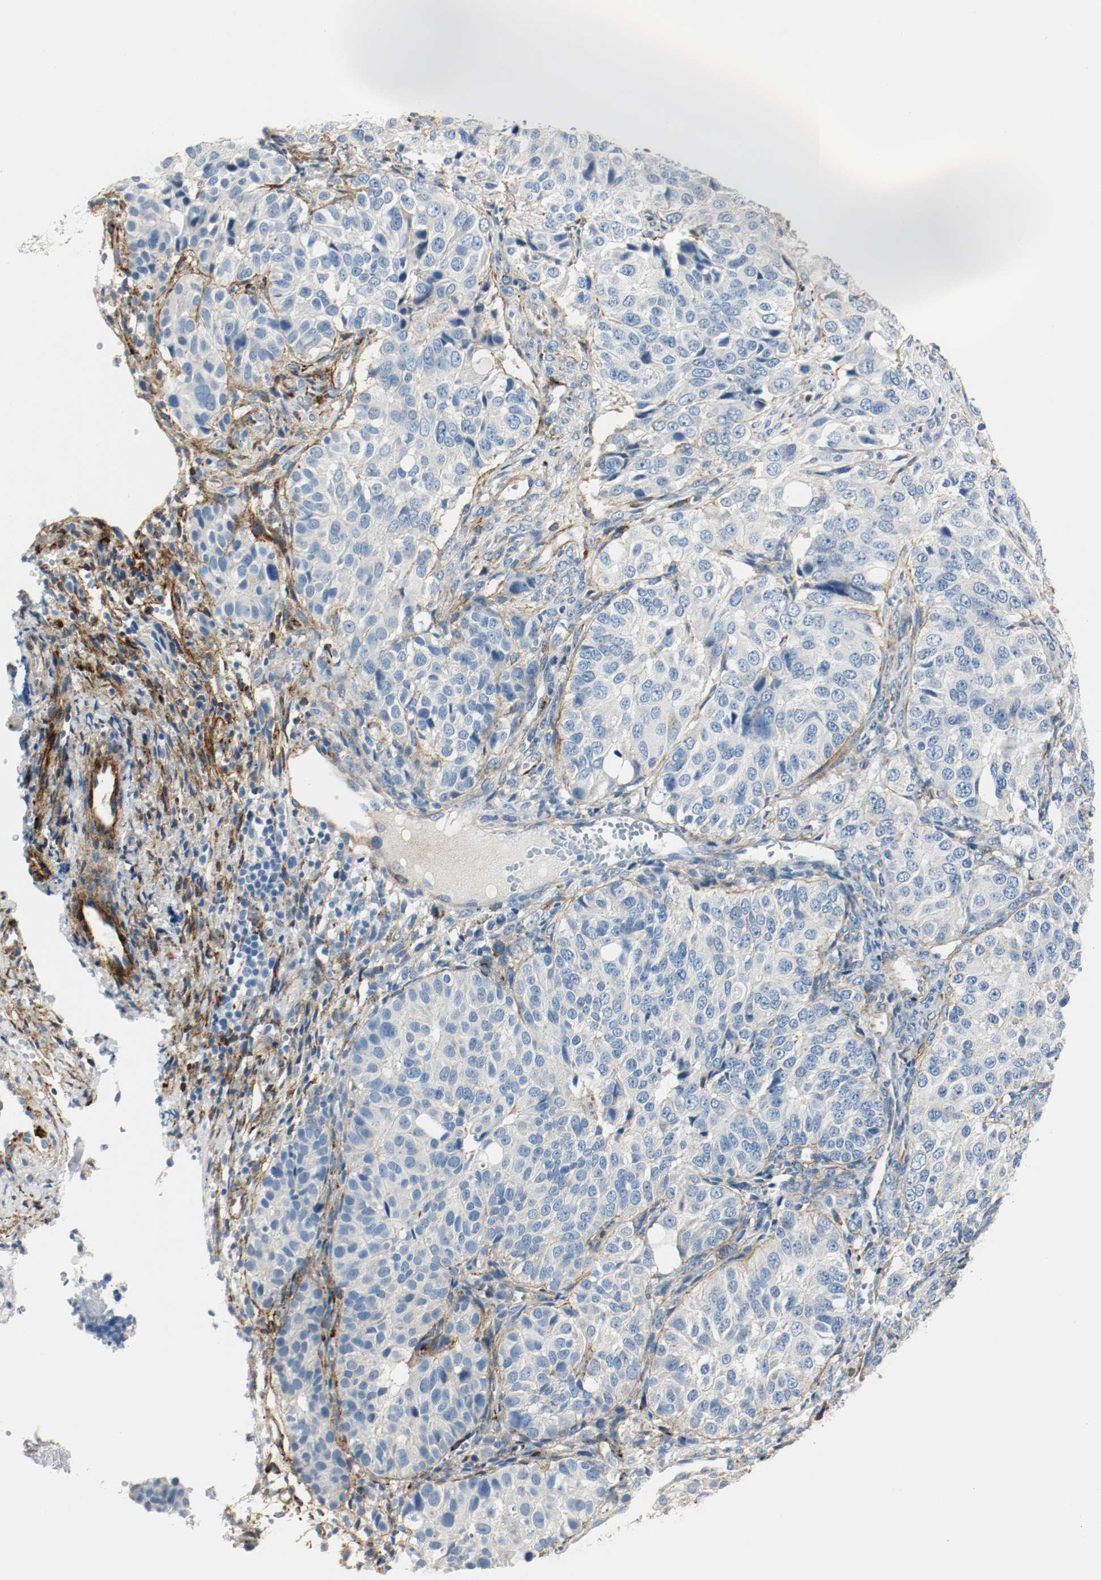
{"staining": {"intensity": "negative", "quantity": "none", "location": "none"}, "tissue": "ovarian cancer", "cell_type": "Tumor cells", "image_type": "cancer", "snomed": [{"axis": "morphology", "description": "Carcinoma, endometroid"}, {"axis": "topography", "description": "Ovary"}], "caption": "Protein analysis of ovarian endometroid carcinoma demonstrates no significant staining in tumor cells. (IHC, brightfield microscopy, high magnification).", "gene": "LAMB1", "patient": {"sex": "female", "age": 51}}